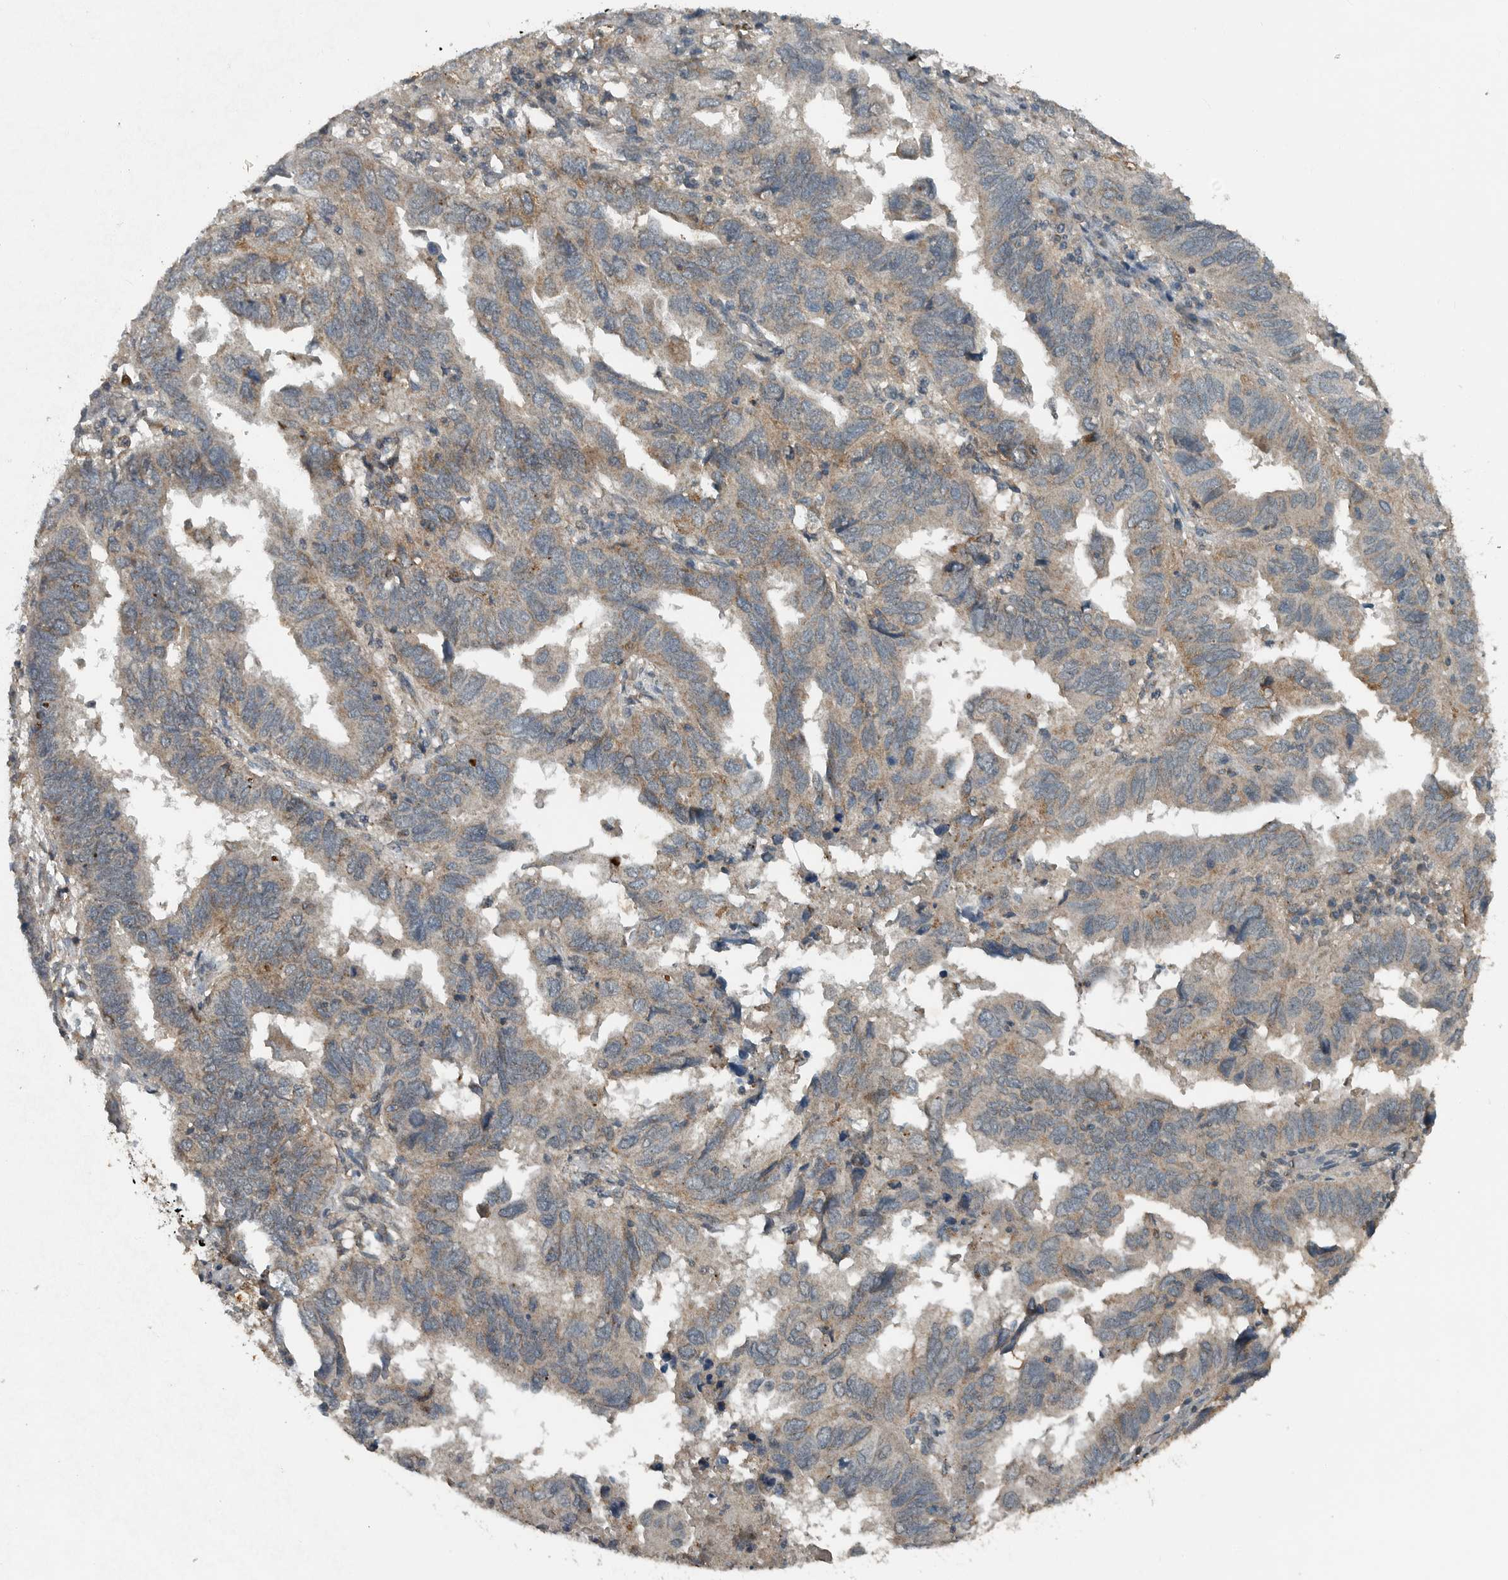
{"staining": {"intensity": "weak", "quantity": "25%-75%", "location": "cytoplasmic/membranous"}, "tissue": "endometrial cancer", "cell_type": "Tumor cells", "image_type": "cancer", "snomed": [{"axis": "morphology", "description": "Adenocarcinoma, NOS"}, {"axis": "topography", "description": "Uterus"}], "caption": "Endometrial adenocarcinoma was stained to show a protein in brown. There is low levels of weak cytoplasmic/membranous expression in approximately 25%-75% of tumor cells.", "gene": "IL6ST", "patient": {"sex": "female", "age": 77}}